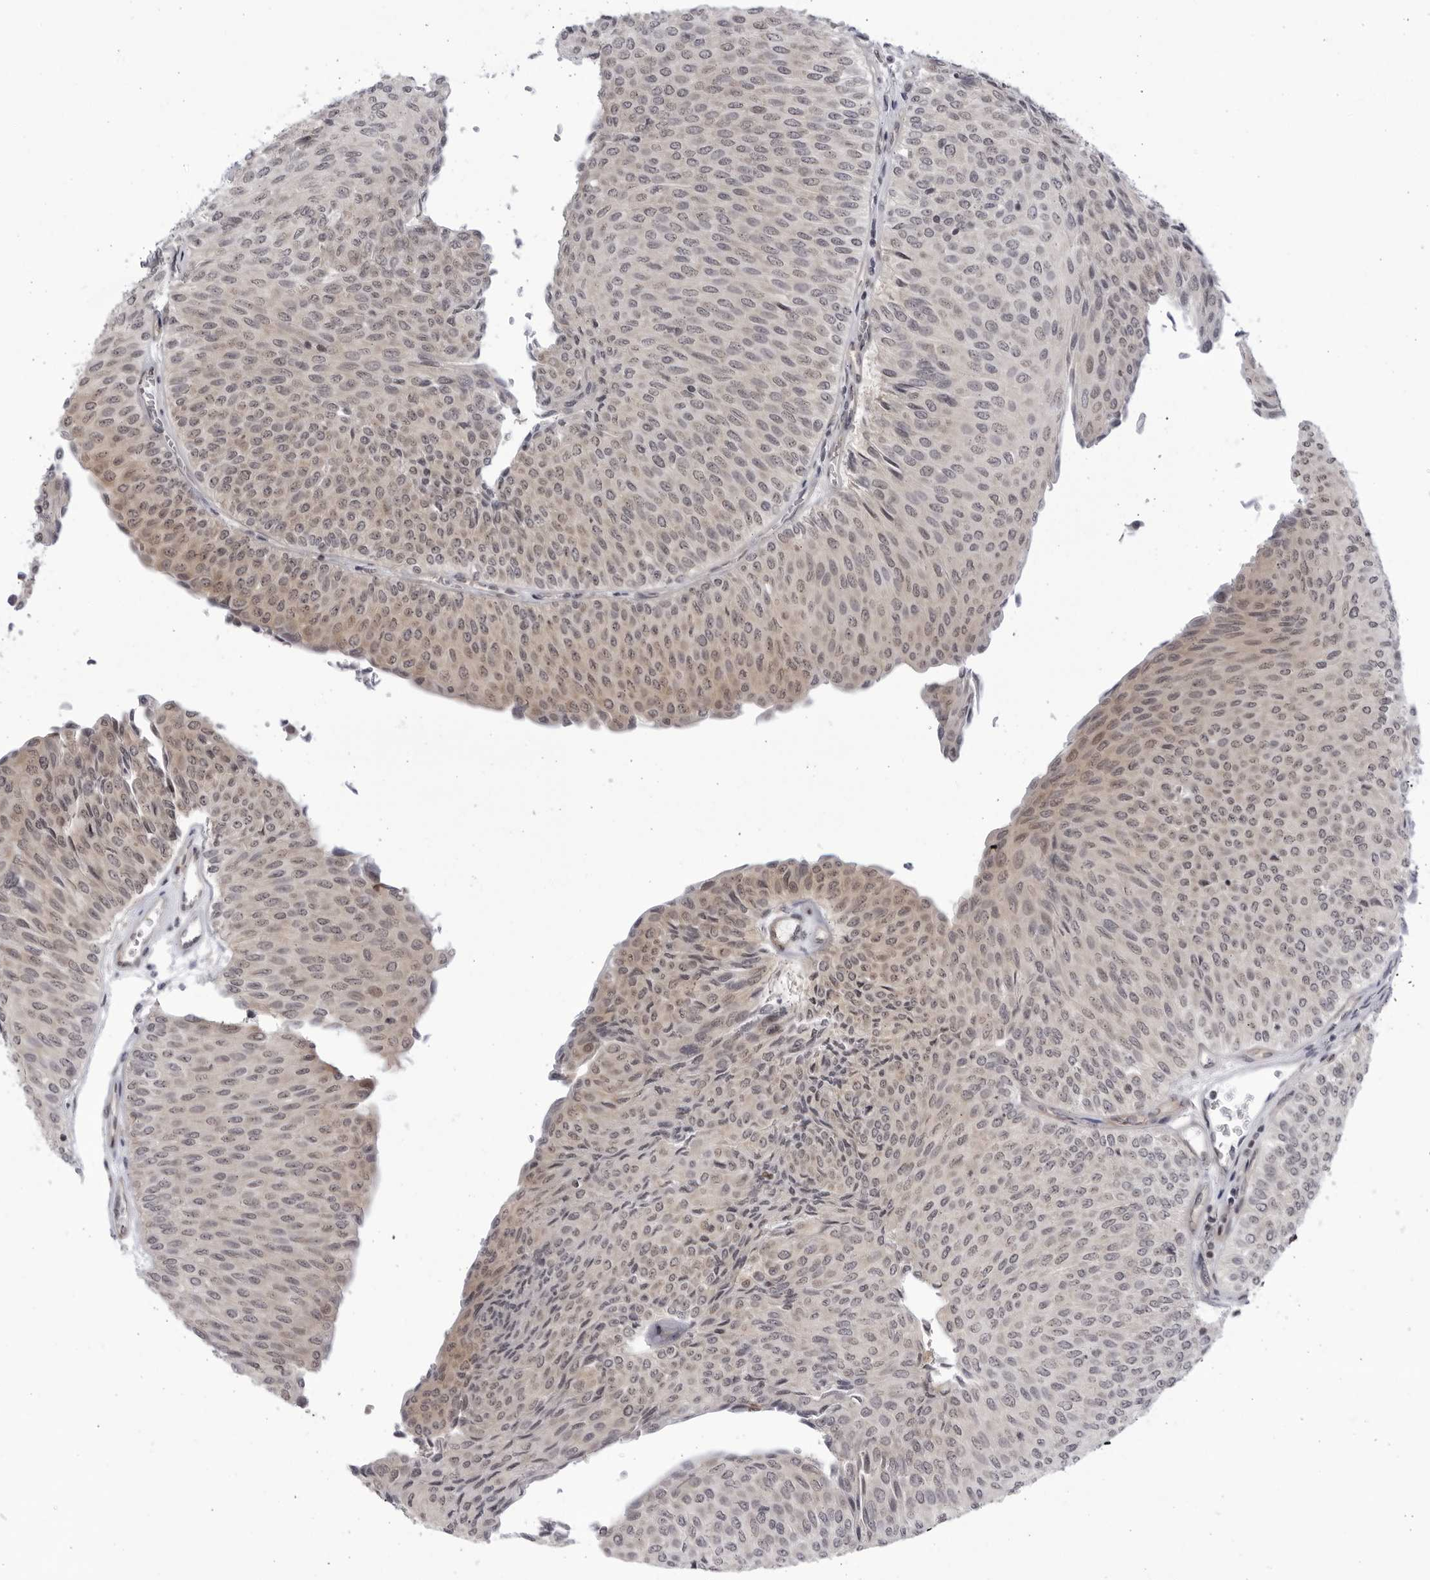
{"staining": {"intensity": "weak", "quantity": "25%-75%", "location": "cytoplasmic/membranous"}, "tissue": "urothelial cancer", "cell_type": "Tumor cells", "image_type": "cancer", "snomed": [{"axis": "morphology", "description": "Urothelial carcinoma, Low grade"}, {"axis": "topography", "description": "Urinary bladder"}], "caption": "Protein expression analysis of human low-grade urothelial carcinoma reveals weak cytoplasmic/membranous positivity in about 25%-75% of tumor cells.", "gene": "CNBD1", "patient": {"sex": "male", "age": 78}}